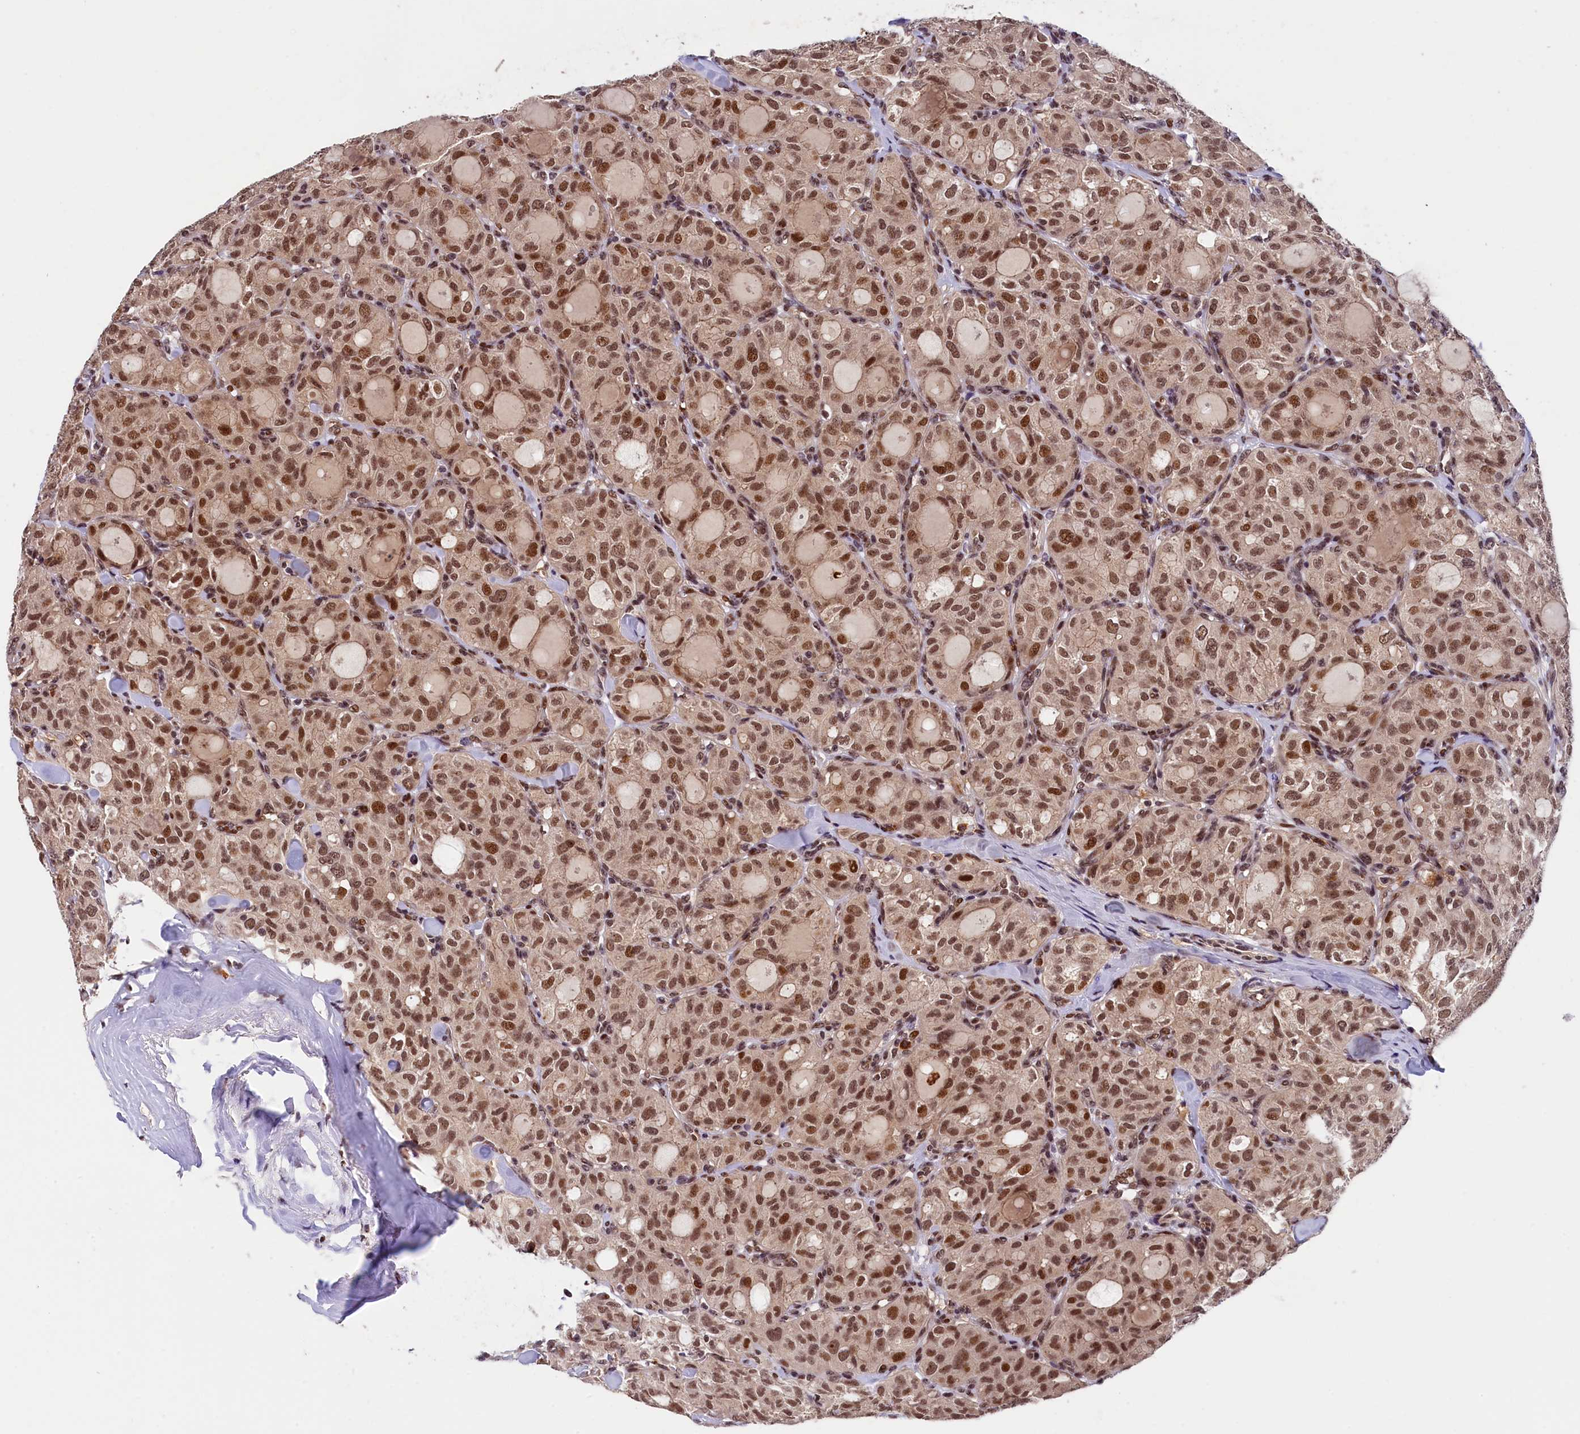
{"staining": {"intensity": "strong", "quantity": ">75%", "location": "cytoplasmic/membranous,nuclear"}, "tissue": "thyroid cancer", "cell_type": "Tumor cells", "image_type": "cancer", "snomed": [{"axis": "morphology", "description": "Follicular adenoma carcinoma, NOS"}, {"axis": "topography", "description": "Thyroid gland"}], "caption": "Immunohistochemical staining of thyroid follicular adenoma carcinoma shows high levels of strong cytoplasmic/membranous and nuclear positivity in about >75% of tumor cells.", "gene": "ADIG", "patient": {"sex": "male", "age": 75}}